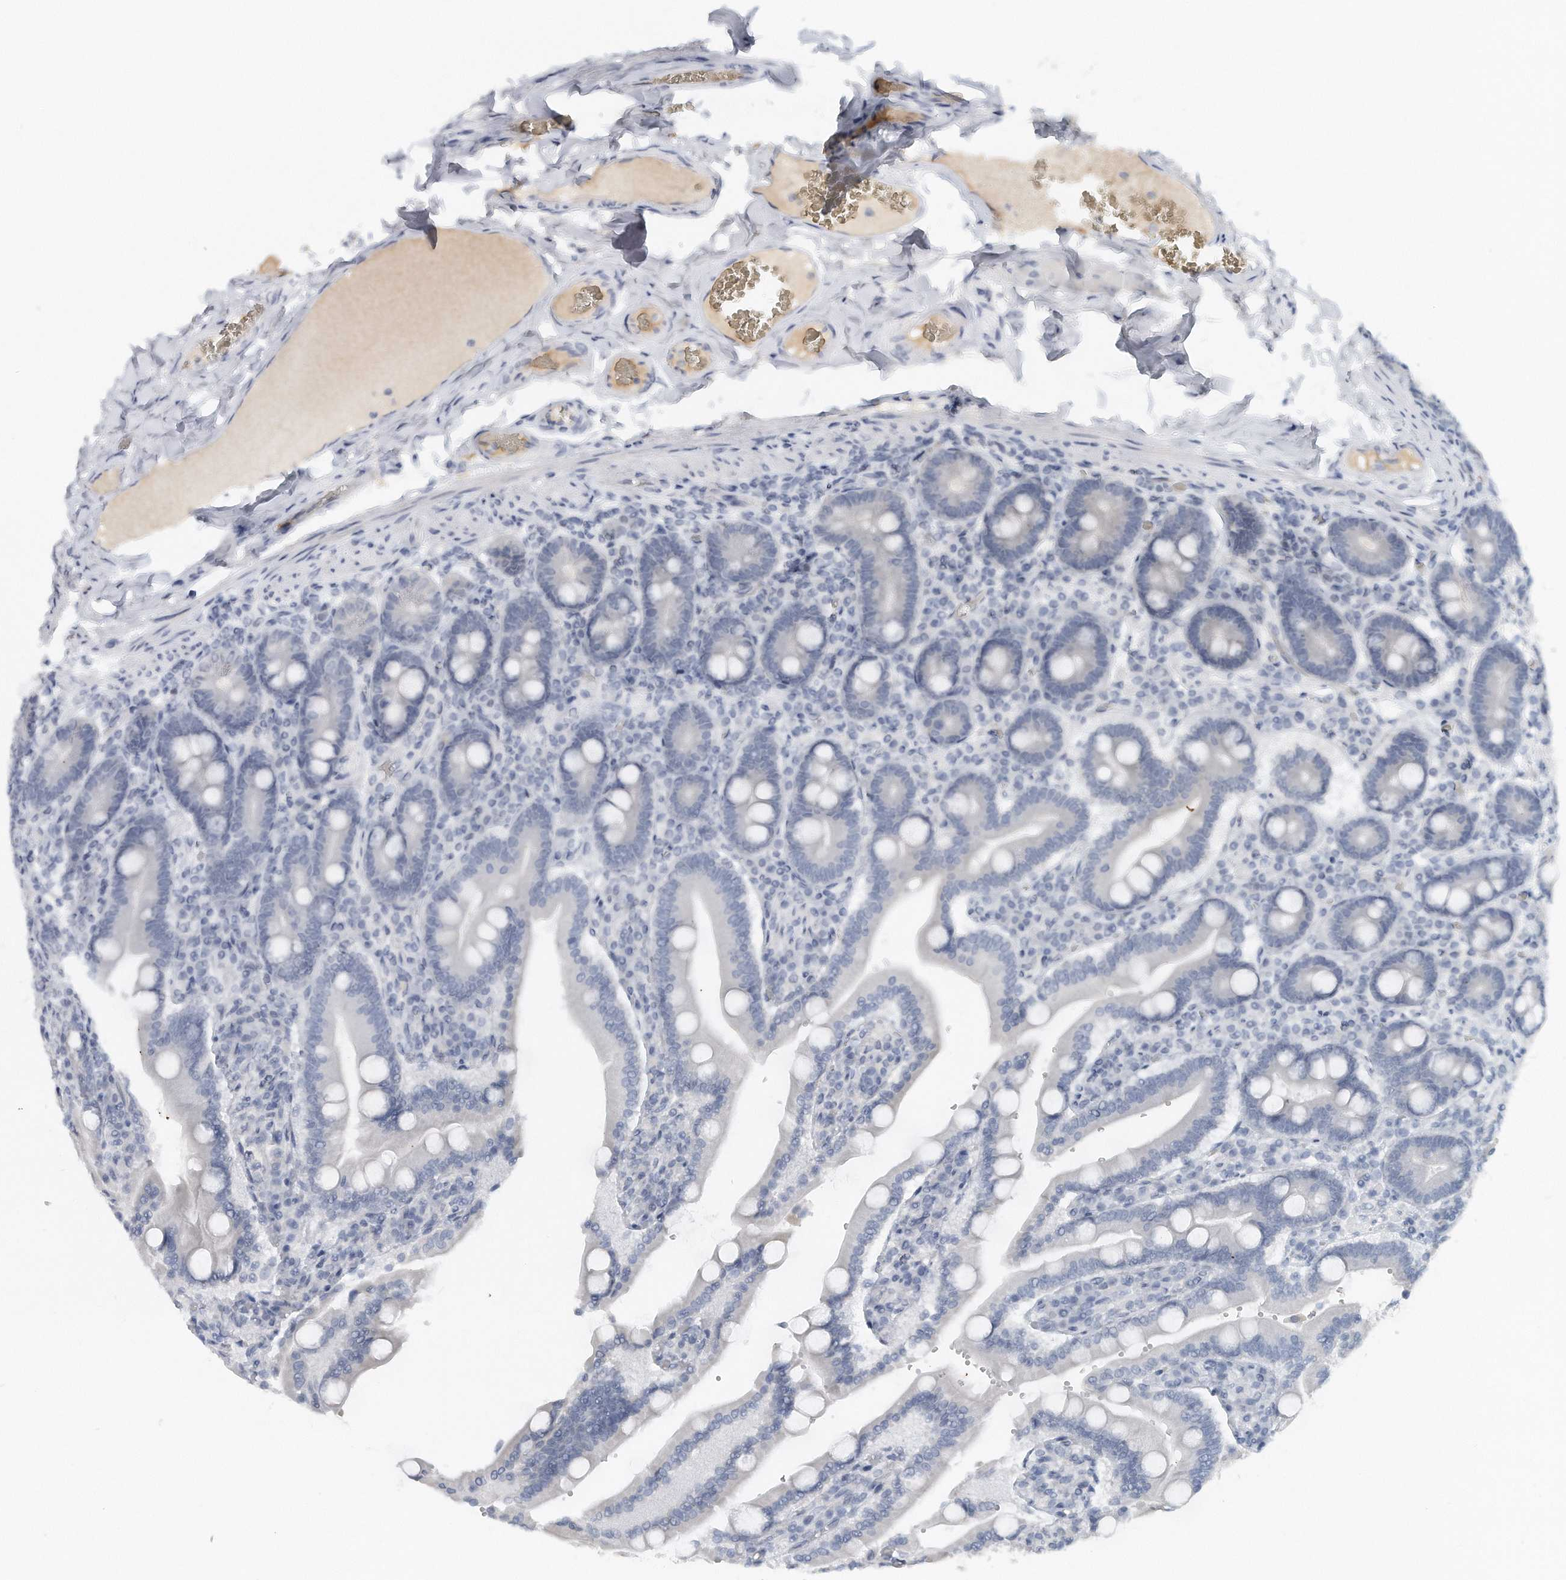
{"staining": {"intensity": "negative", "quantity": "none", "location": "none"}, "tissue": "duodenum", "cell_type": "Glandular cells", "image_type": "normal", "snomed": [{"axis": "morphology", "description": "Normal tissue, NOS"}, {"axis": "topography", "description": "Duodenum"}], "caption": "Immunohistochemistry (IHC) of normal duodenum exhibits no expression in glandular cells. (Stains: DAB immunohistochemistry with hematoxylin counter stain, Microscopy: brightfield microscopy at high magnification).", "gene": "DDX43", "patient": {"sex": "female", "age": 62}}